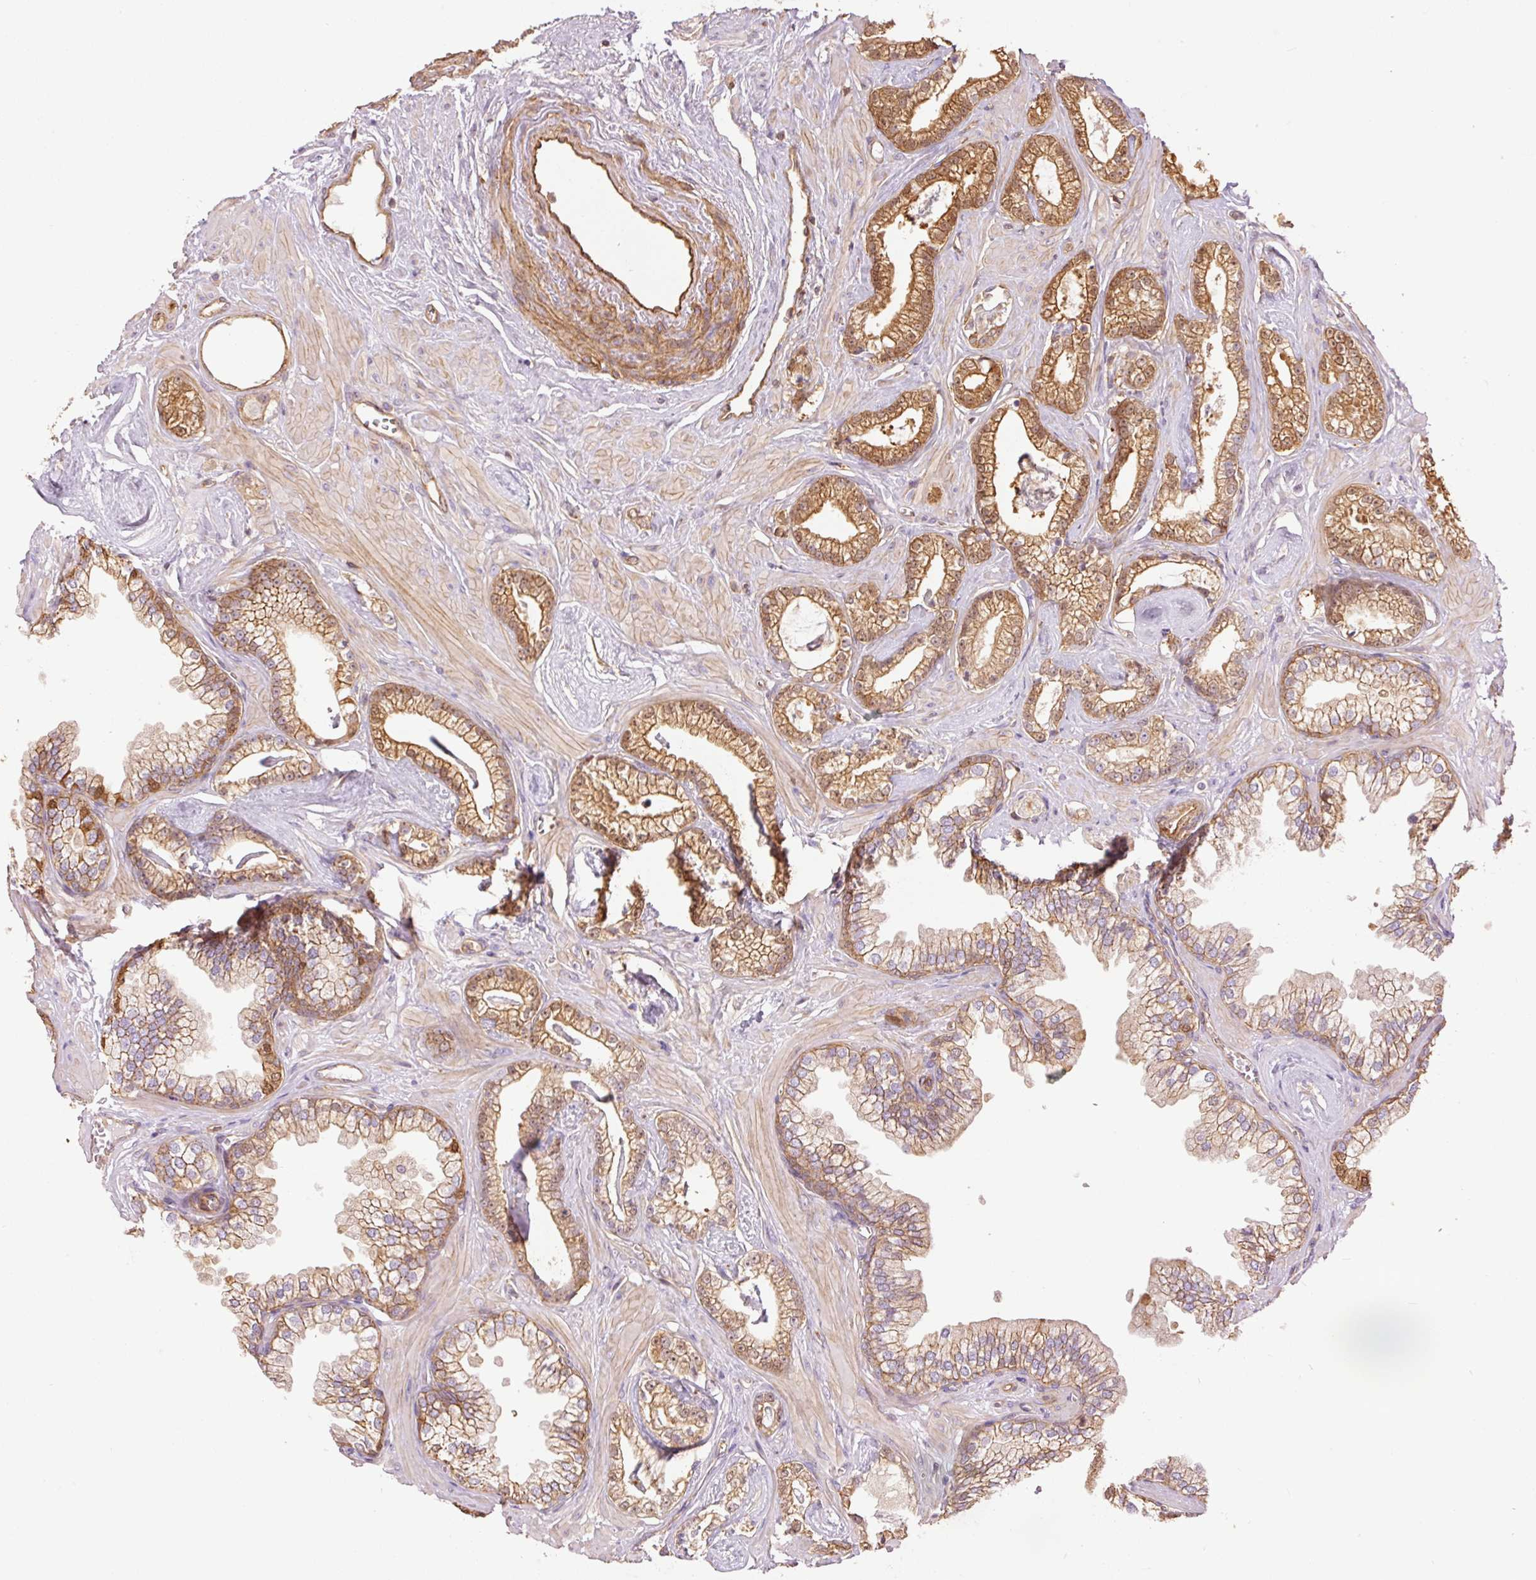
{"staining": {"intensity": "moderate", "quantity": ">75%", "location": "cytoplasmic/membranous"}, "tissue": "prostate cancer", "cell_type": "Tumor cells", "image_type": "cancer", "snomed": [{"axis": "morphology", "description": "Adenocarcinoma, Low grade"}, {"axis": "topography", "description": "Prostate"}], "caption": "Approximately >75% of tumor cells in human prostate cancer demonstrate moderate cytoplasmic/membranous protein staining as visualized by brown immunohistochemical staining.", "gene": "PPP1R1B", "patient": {"sex": "male", "age": 60}}